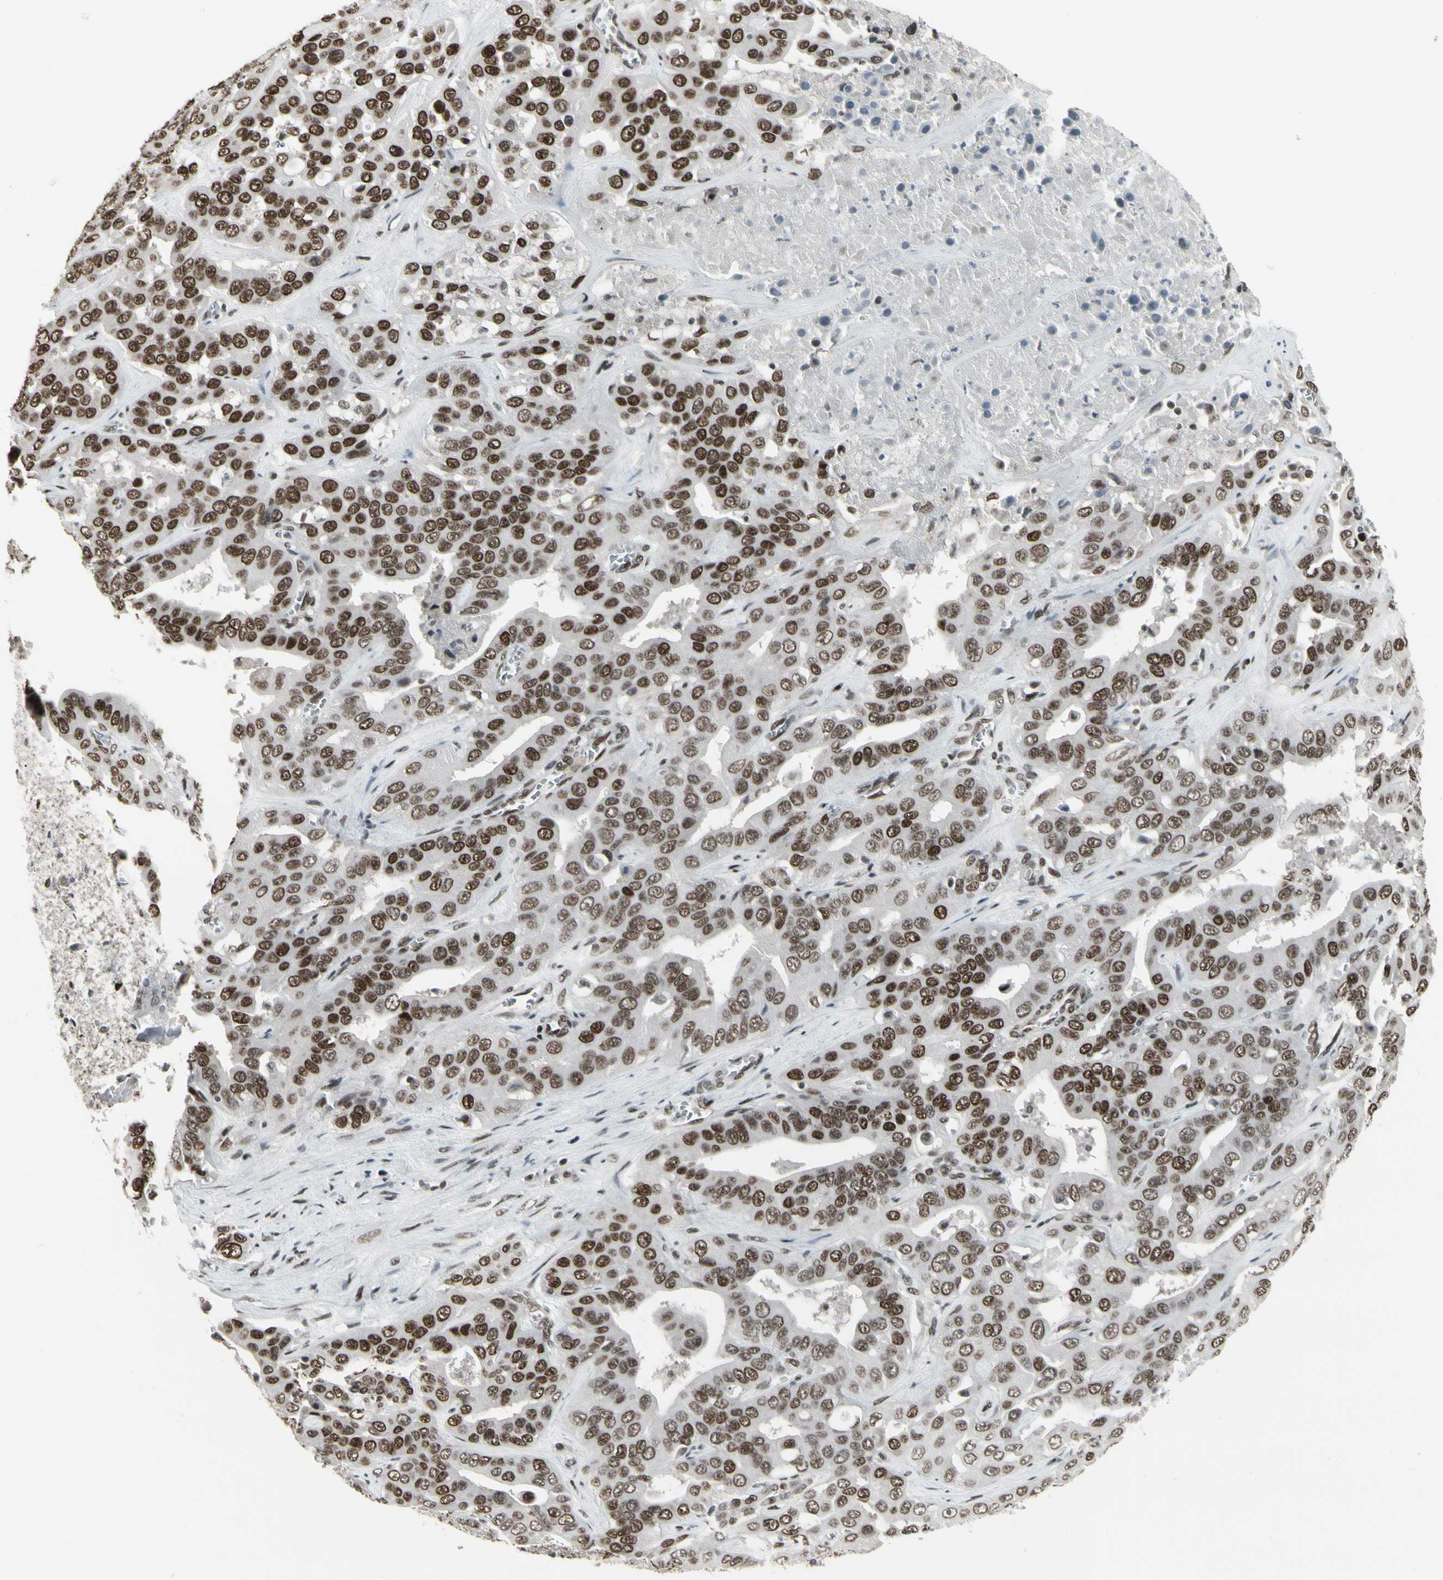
{"staining": {"intensity": "strong", "quantity": ">75%", "location": "nuclear"}, "tissue": "liver cancer", "cell_type": "Tumor cells", "image_type": "cancer", "snomed": [{"axis": "morphology", "description": "Cholangiocarcinoma"}, {"axis": "topography", "description": "Liver"}], "caption": "The micrograph exhibits a brown stain indicating the presence of a protein in the nuclear of tumor cells in liver cancer.", "gene": "HMG20A", "patient": {"sex": "female", "age": 52}}